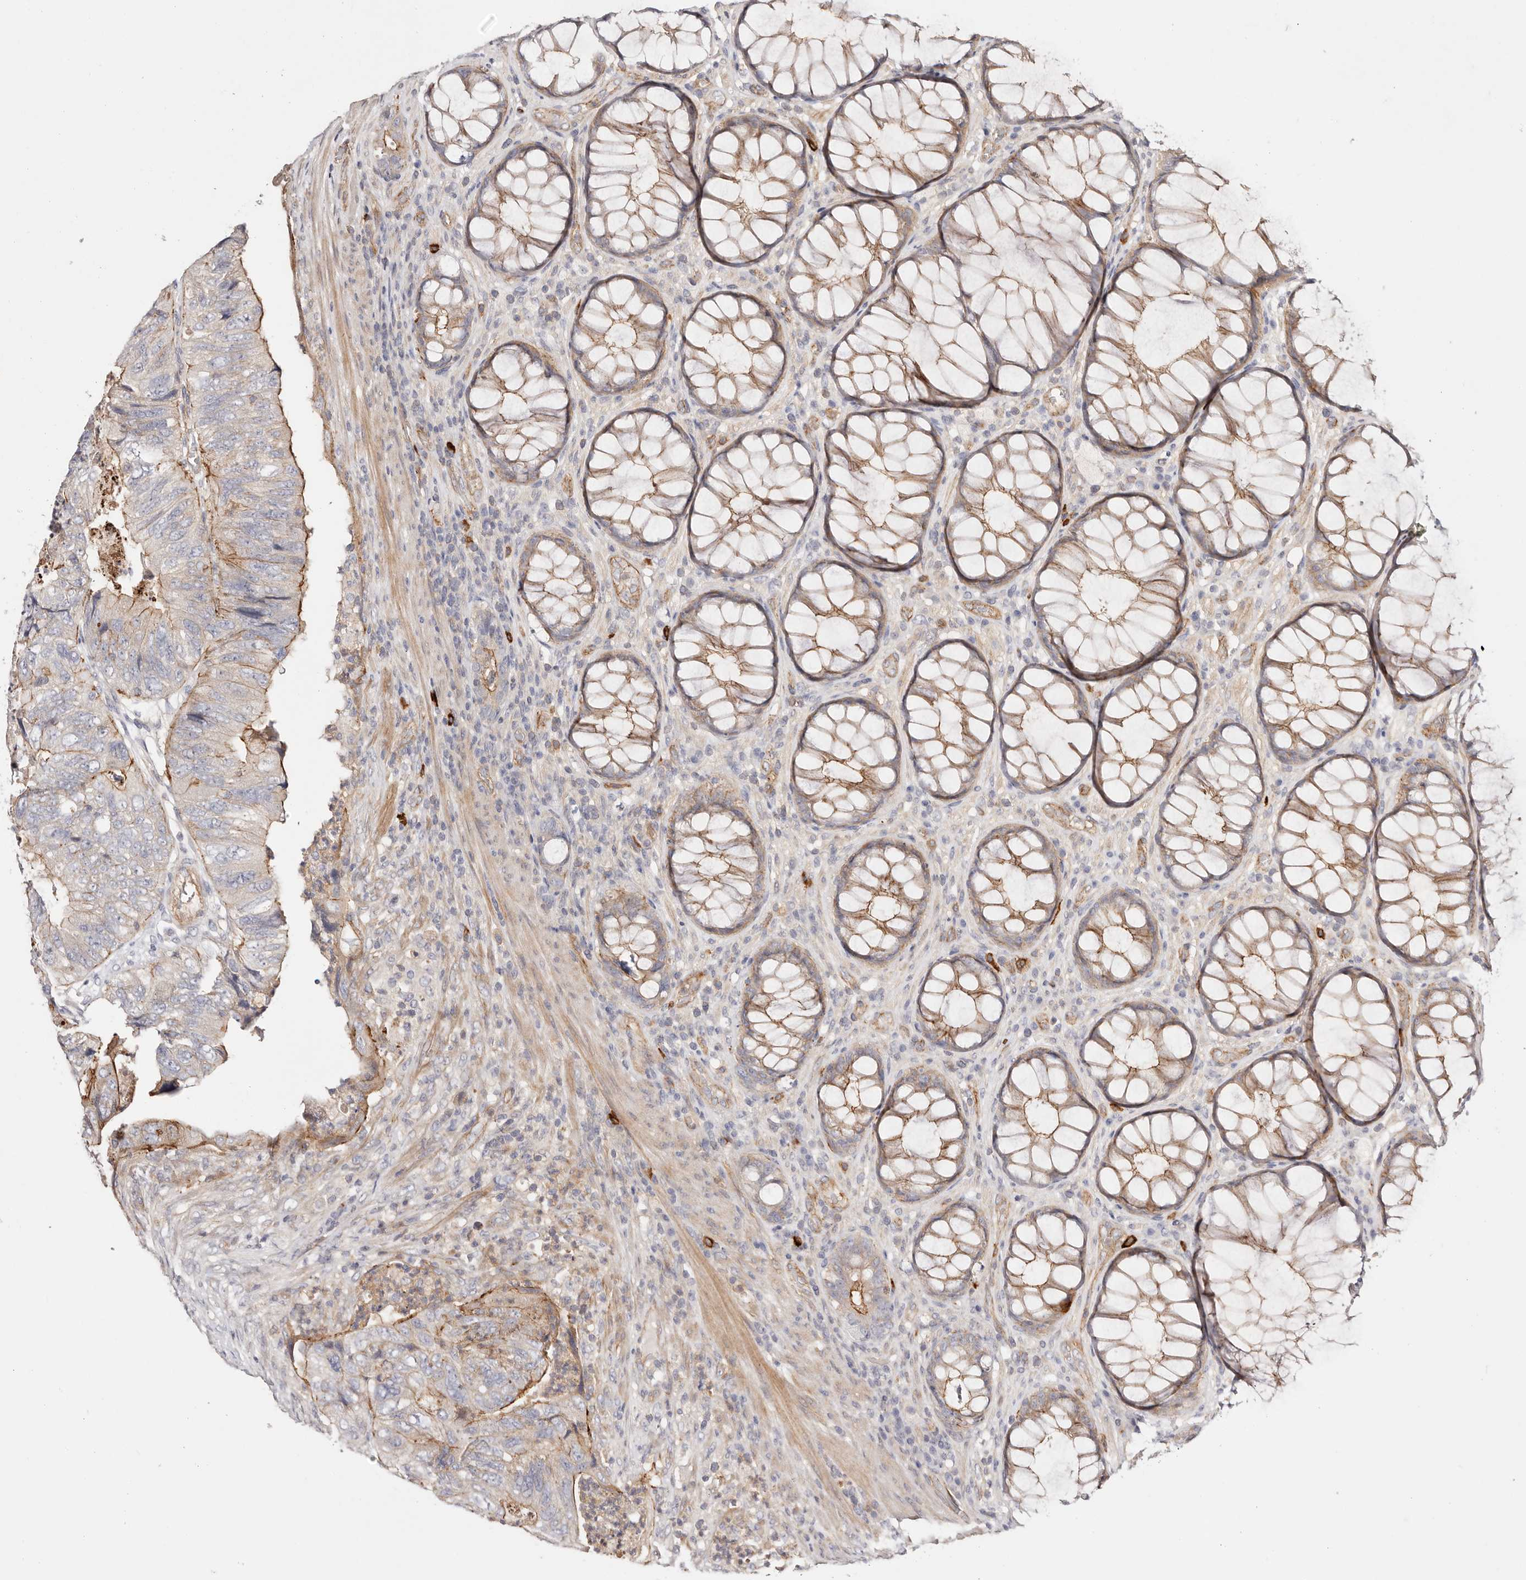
{"staining": {"intensity": "moderate", "quantity": "<25%", "location": "cytoplasmic/membranous"}, "tissue": "colorectal cancer", "cell_type": "Tumor cells", "image_type": "cancer", "snomed": [{"axis": "morphology", "description": "Adenocarcinoma, NOS"}, {"axis": "topography", "description": "Rectum"}], "caption": "Protein expression analysis of human colorectal cancer (adenocarcinoma) reveals moderate cytoplasmic/membranous expression in about <25% of tumor cells.", "gene": "SLC35B2", "patient": {"sex": "male", "age": 63}}